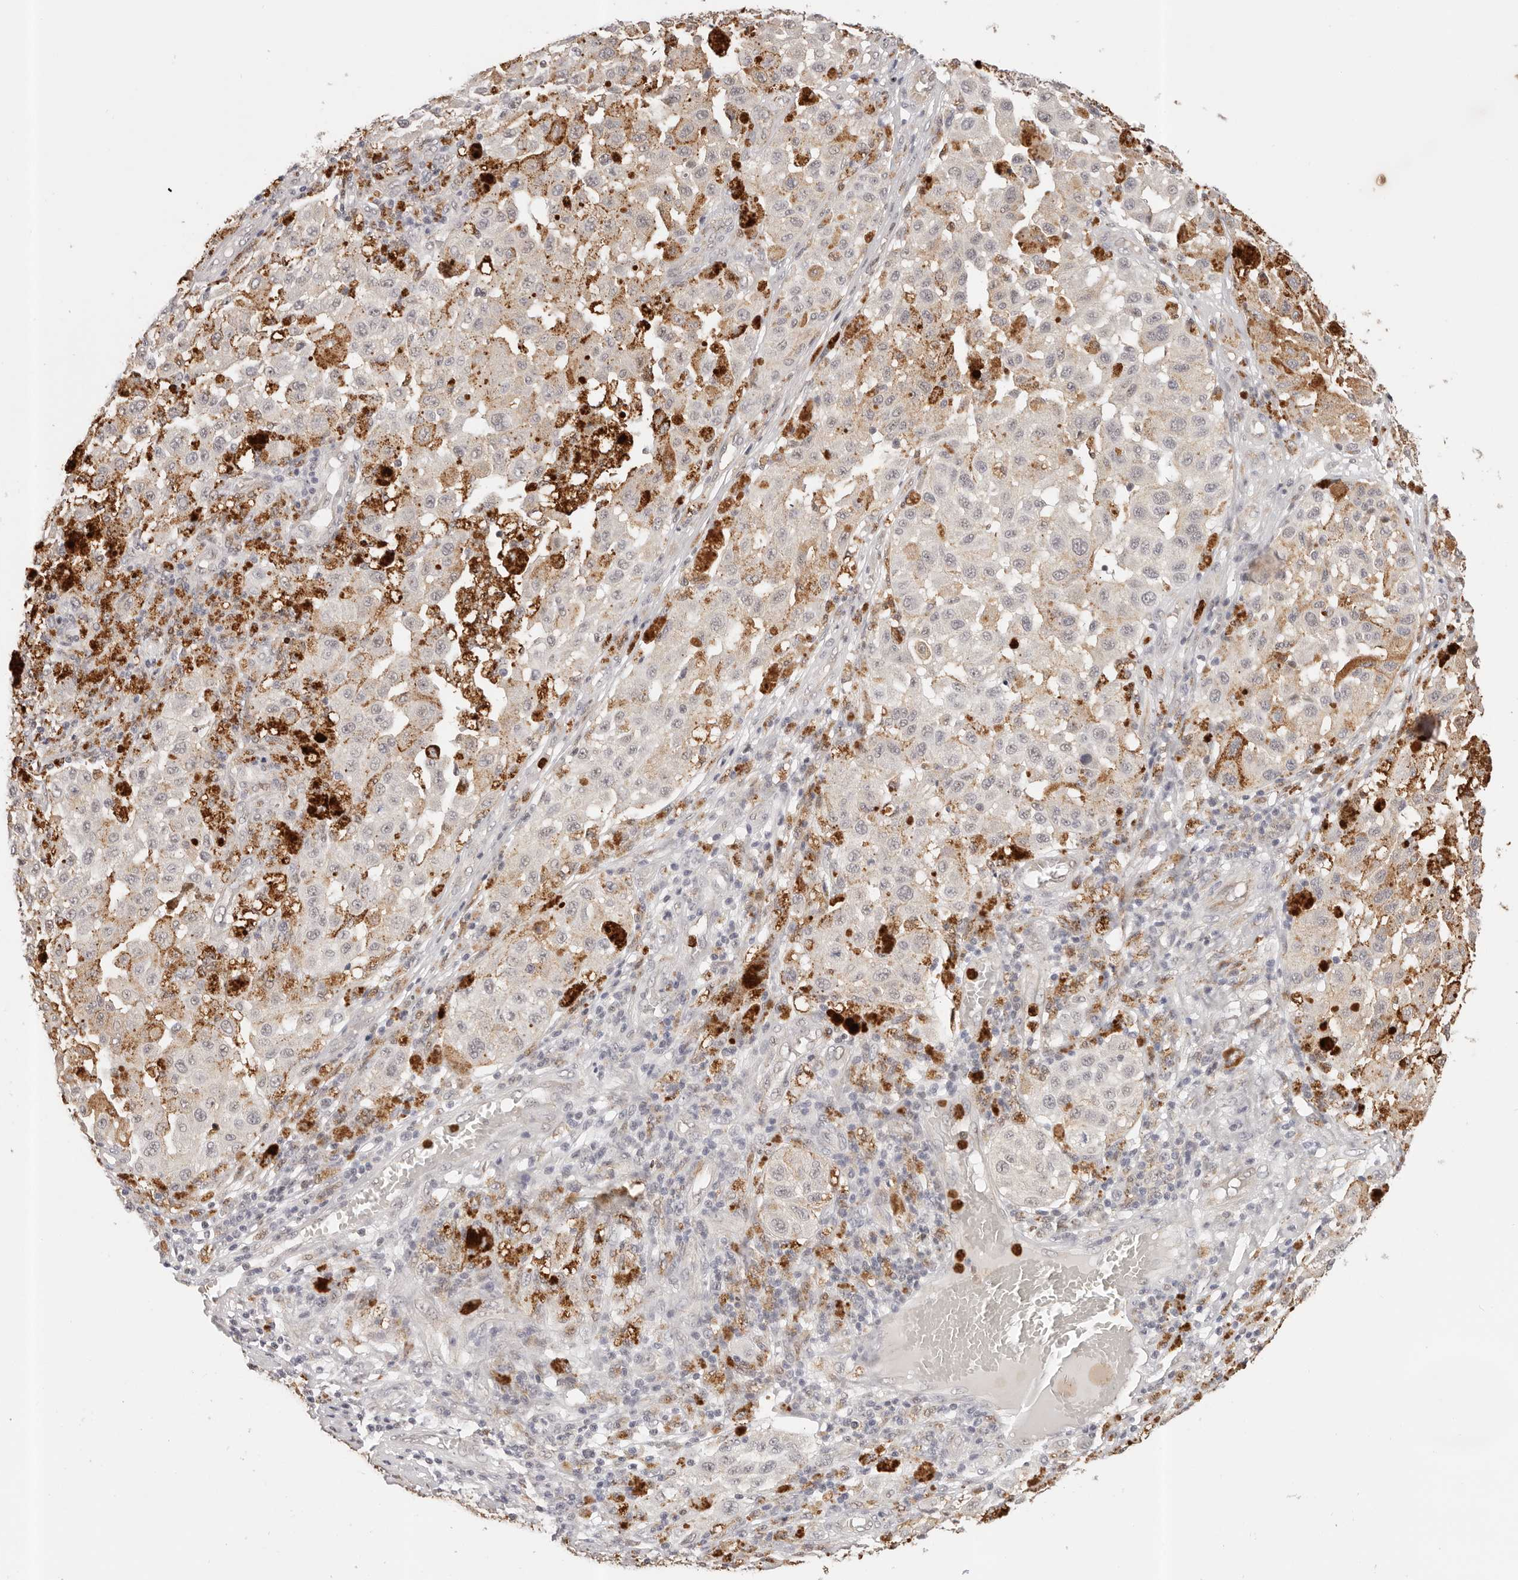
{"staining": {"intensity": "negative", "quantity": "none", "location": "none"}, "tissue": "melanoma", "cell_type": "Tumor cells", "image_type": "cancer", "snomed": [{"axis": "morphology", "description": "Malignant melanoma, NOS"}, {"axis": "topography", "description": "Skin"}], "caption": "Immunohistochemistry of malignant melanoma reveals no positivity in tumor cells.", "gene": "AFDN", "patient": {"sex": "female", "age": 64}}